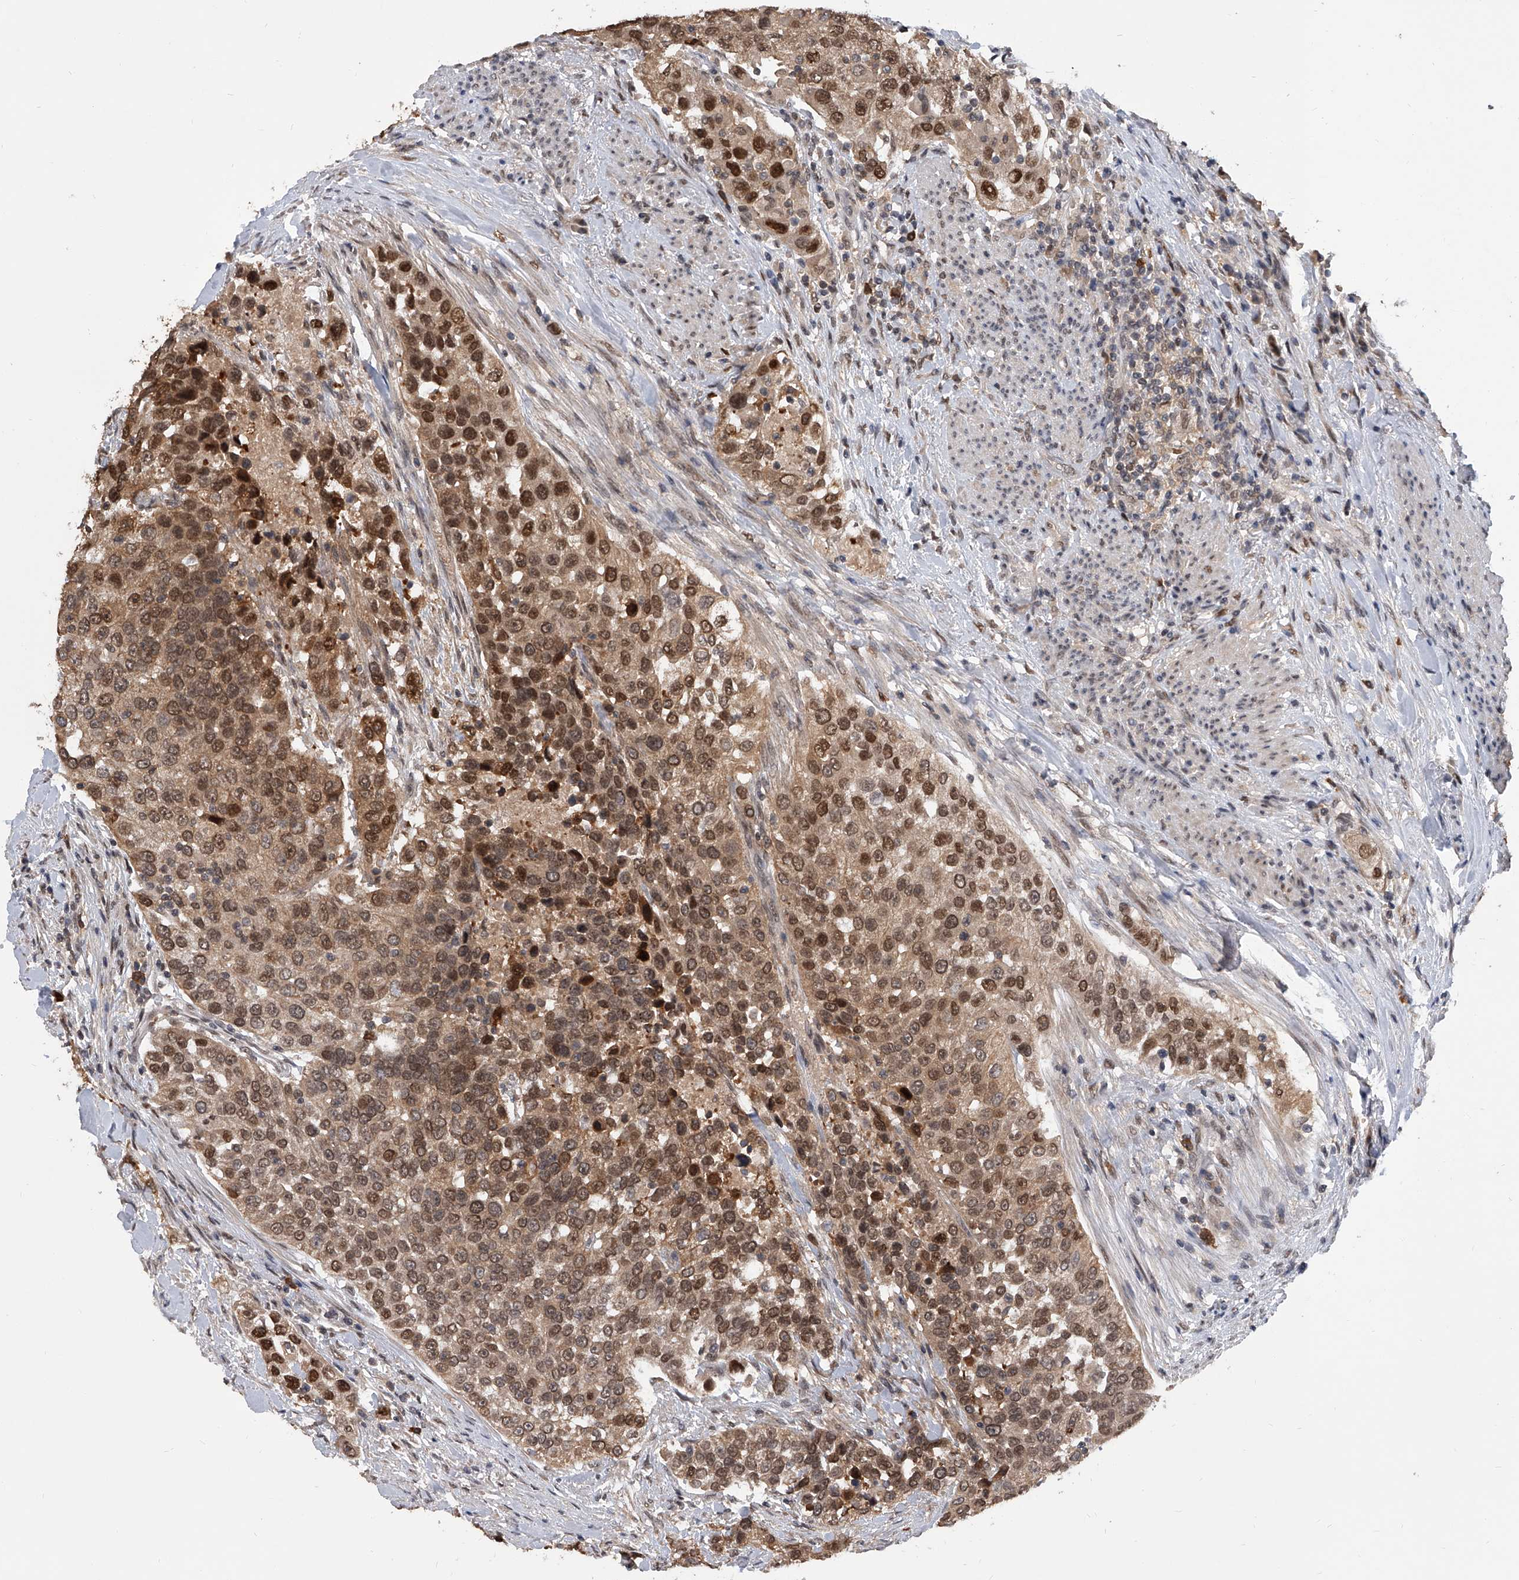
{"staining": {"intensity": "strong", "quantity": ">75%", "location": "cytoplasmic/membranous,nuclear"}, "tissue": "urothelial cancer", "cell_type": "Tumor cells", "image_type": "cancer", "snomed": [{"axis": "morphology", "description": "Urothelial carcinoma, High grade"}, {"axis": "topography", "description": "Urinary bladder"}], "caption": "Strong cytoplasmic/membranous and nuclear expression is seen in about >75% of tumor cells in urothelial carcinoma (high-grade). Using DAB (brown) and hematoxylin (blue) stains, captured at high magnification using brightfield microscopy.", "gene": "BHLHE23", "patient": {"sex": "female", "age": 80}}